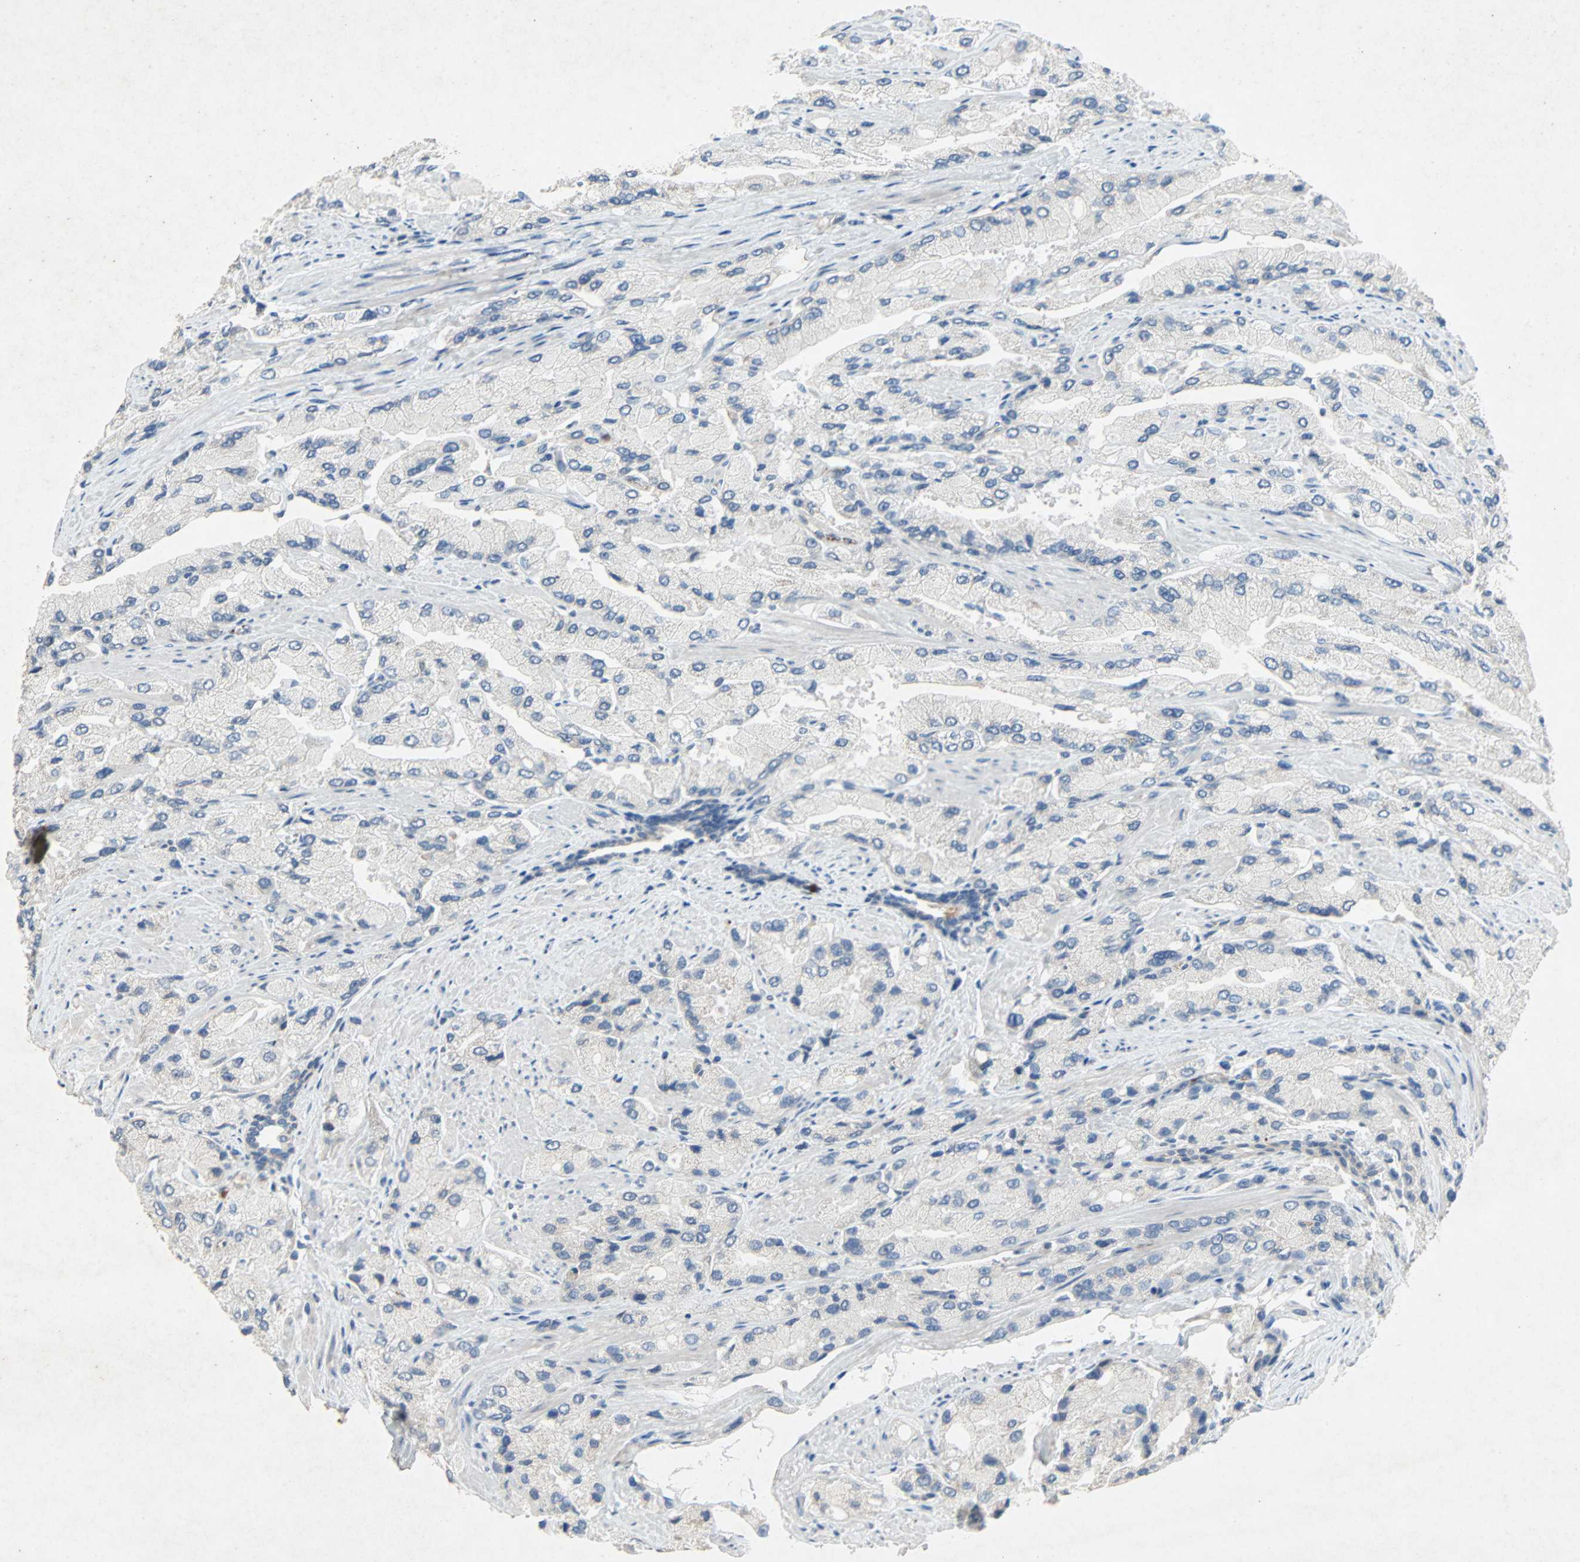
{"staining": {"intensity": "negative", "quantity": "none", "location": "none"}, "tissue": "prostate cancer", "cell_type": "Tumor cells", "image_type": "cancer", "snomed": [{"axis": "morphology", "description": "Adenocarcinoma, High grade"}, {"axis": "topography", "description": "Prostate"}], "caption": "The micrograph reveals no staining of tumor cells in adenocarcinoma (high-grade) (prostate).", "gene": "PCDHB2", "patient": {"sex": "male", "age": 58}}